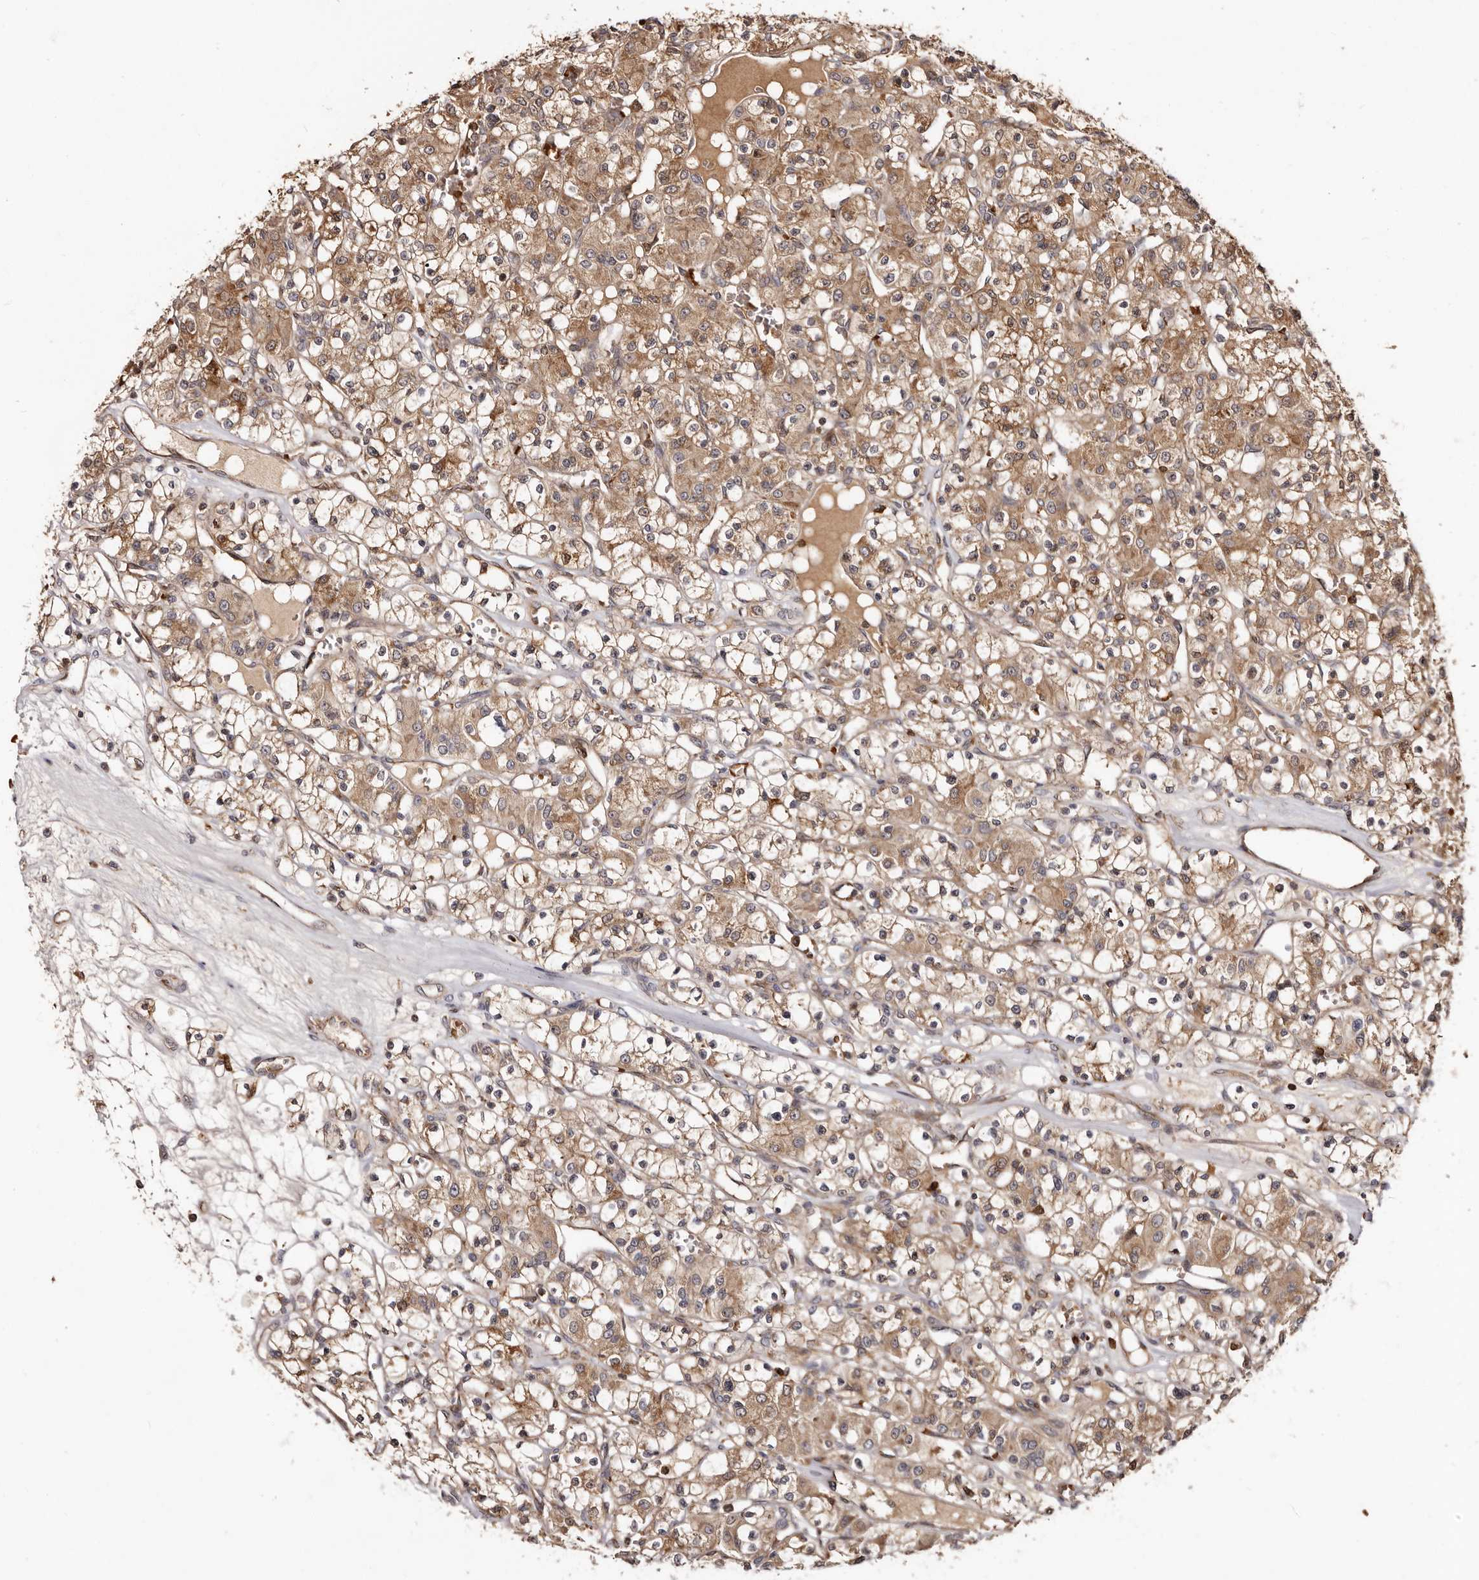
{"staining": {"intensity": "moderate", "quantity": ">75%", "location": "cytoplasmic/membranous"}, "tissue": "renal cancer", "cell_type": "Tumor cells", "image_type": "cancer", "snomed": [{"axis": "morphology", "description": "Adenocarcinoma, NOS"}, {"axis": "topography", "description": "Kidney"}], "caption": "A high-resolution image shows immunohistochemistry staining of renal cancer (adenocarcinoma), which displays moderate cytoplasmic/membranous positivity in about >75% of tumor cells.", "gene": "BAX", "patient": {"sex": "female", "age": 59}}